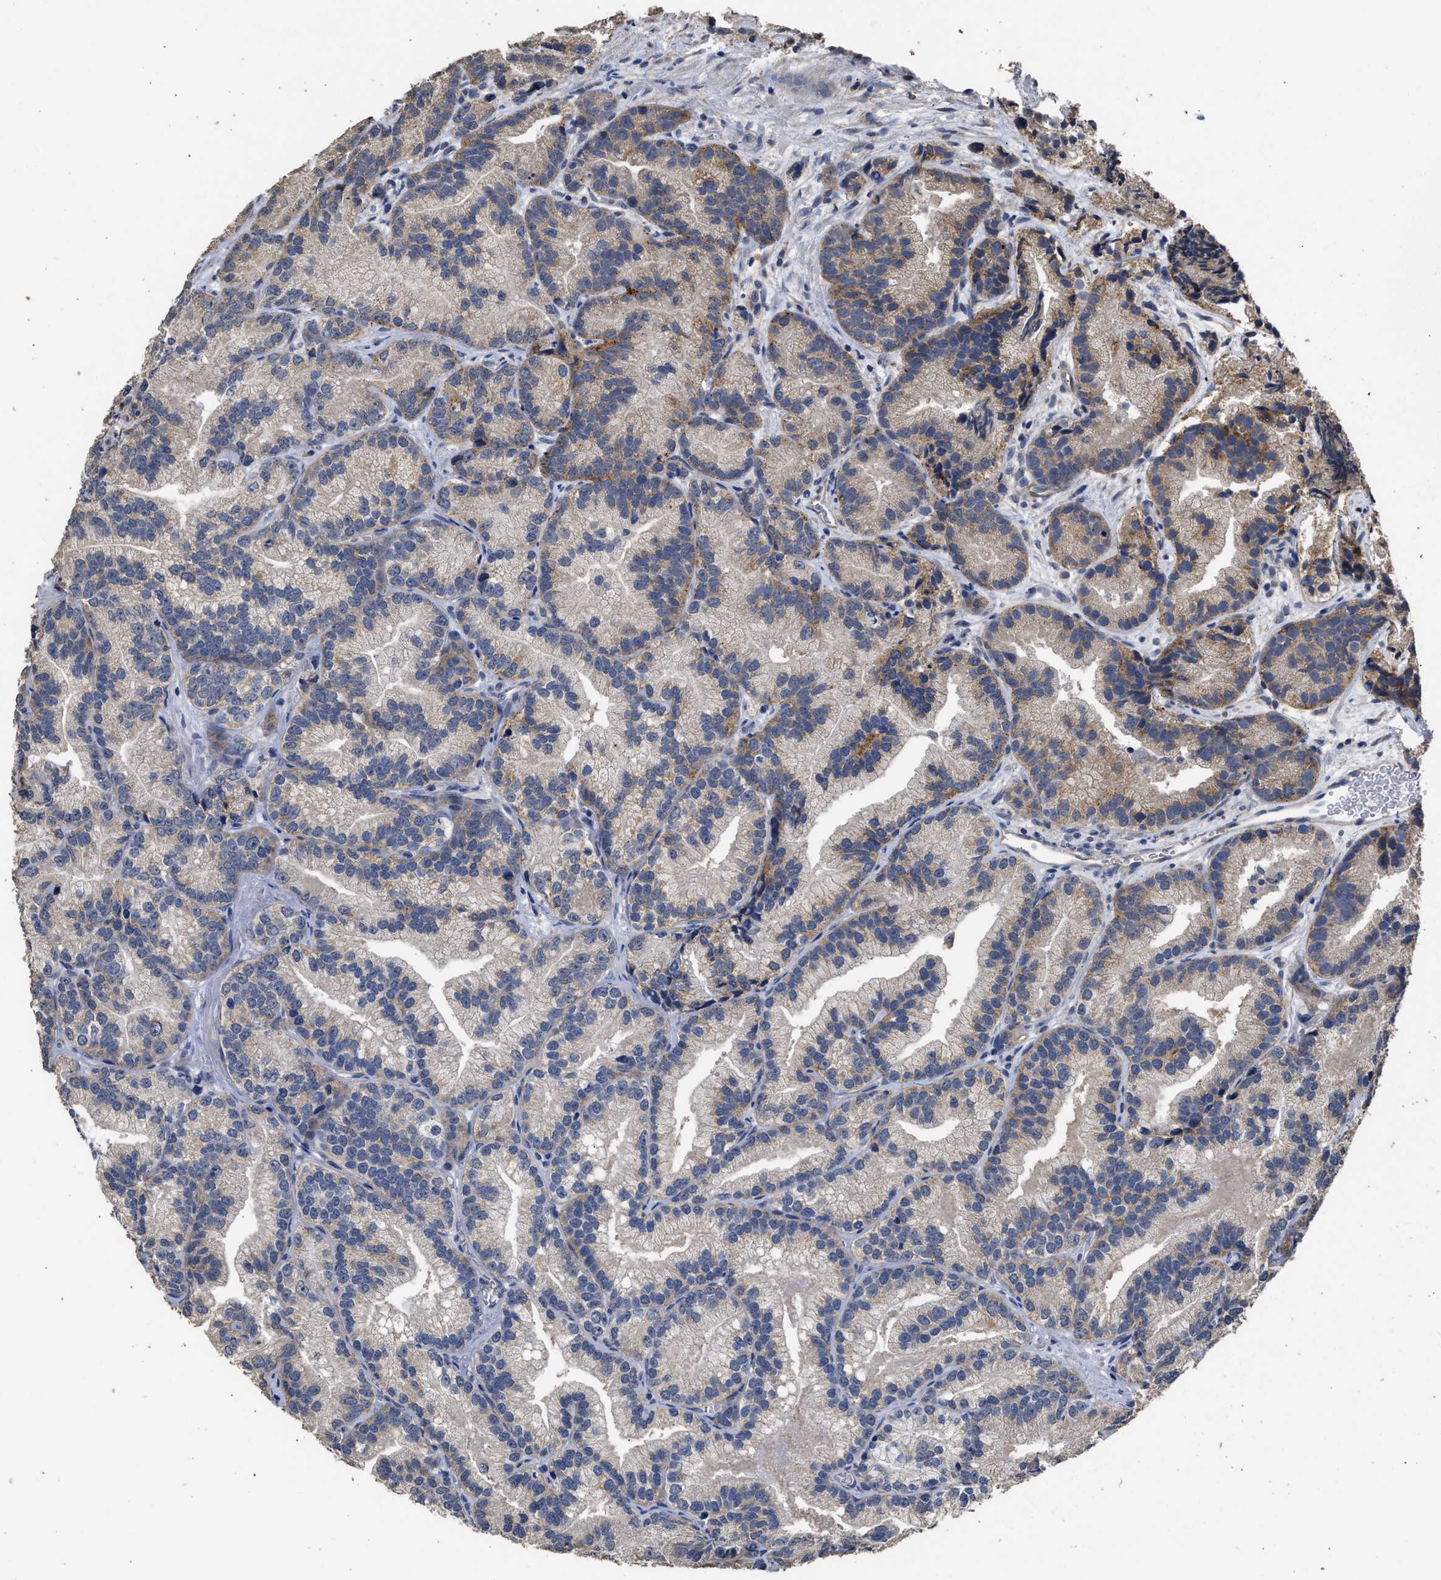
{"staining": {"intensity": "moderate", "quantity": "25%-75%", "location": "cytoplasmic/membranous"}, "tissue": "prostate cancer", "cell_type": "Tumor cells", "image_type": "cancer", "snomed": [{"axis": "morphology", "description": "Adenocarcinoma, Low grade"}, {"axis": "topography", "description": "Prostate"}], "caption": "High-power microscopy captured an IHC micrograph of prostate adenocarcinoma (low-grade), revealing moderate cytoplasmic/membranous positivity in approximately 25%-75% of tumor cells.", "gene": "SPINT2", "patient": {"sex": "male", "age": 89}}